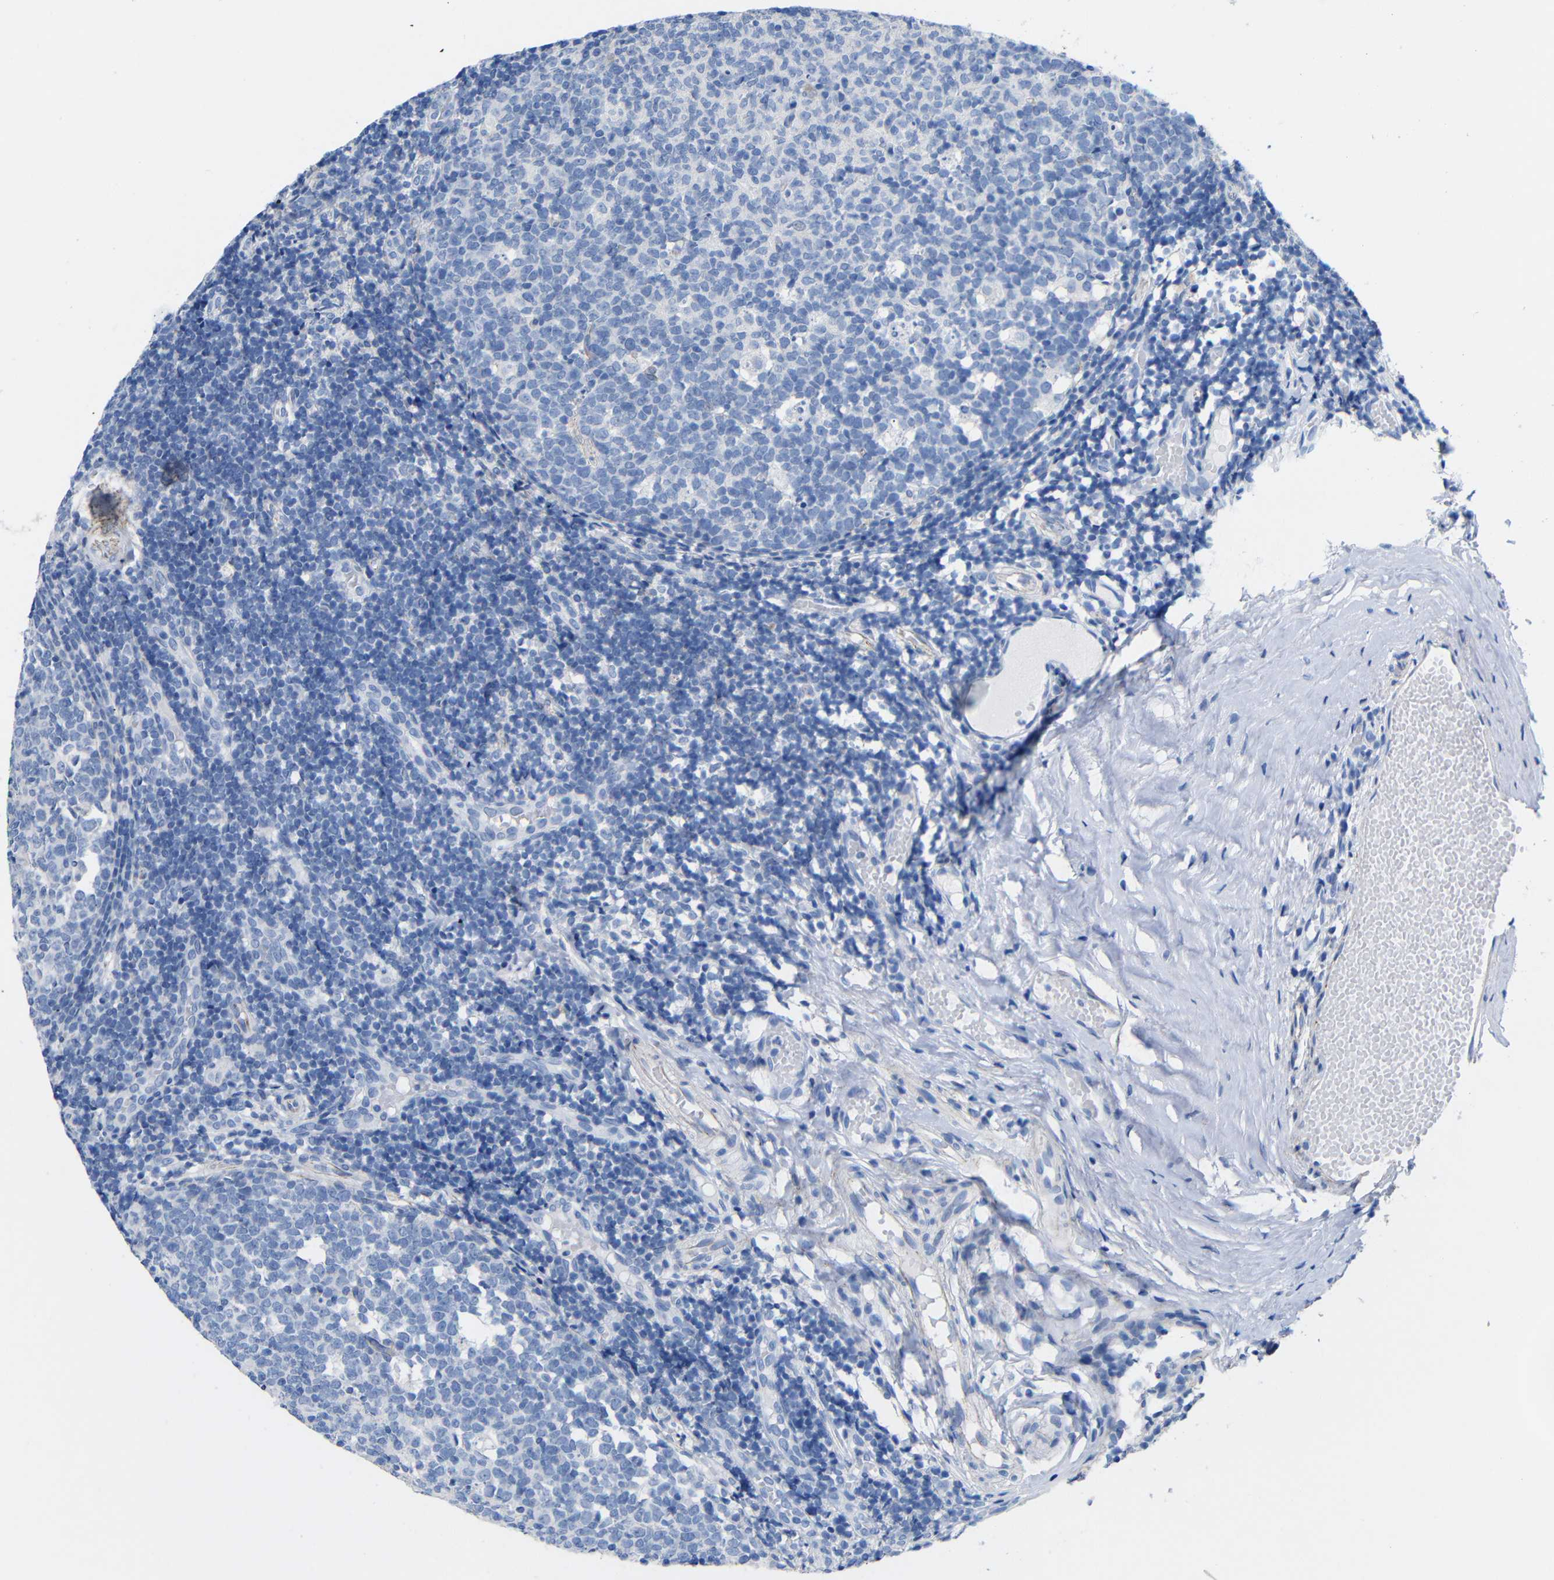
{"staining": {"intensity": "negative", "quantity": "none", "location": "none"}, "tissue": "tonsil", "cell_type": "Germinal center cells", "image_type": "normal", "snomed": [{"axis": "morphology", "description": "Normal tissue, NOS"}, {"axis": "topography", "description": "Tonsil"}], "caption": "DAB immunohistochemical staining of unremarkable tonsil displays no significant positivity in germinal center cells.", "gene": "CGNL1", "patient": {"sex": "female", "age": 19}}